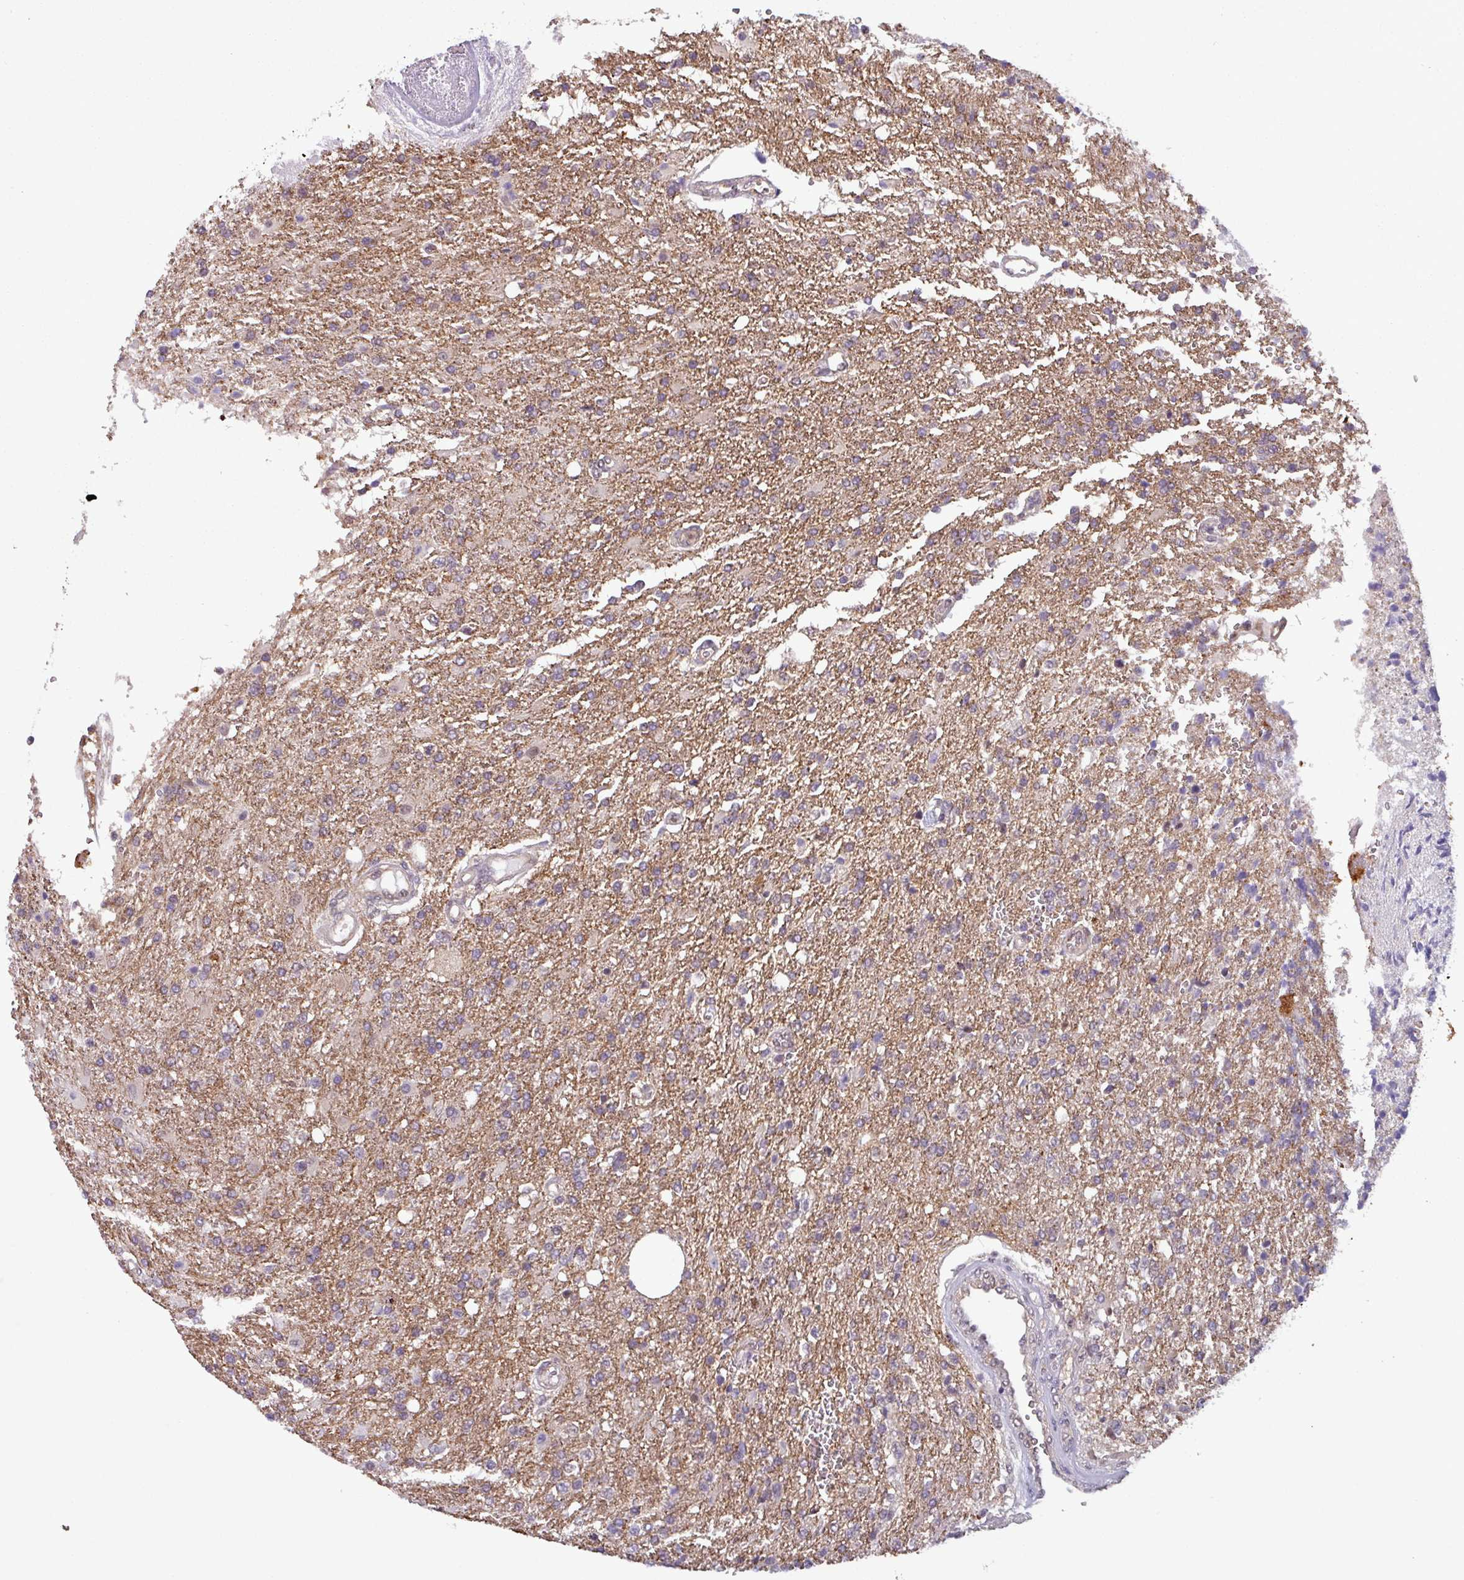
{"staining": {"intensity": "negative", "quantity": "none", "location": "none"}, "tissue": "glioma", "cell_type": "Tumor cells", "image_type": "cancer", "snomed": [{"axis": "morphology", "description": "Glioma, malignant, High grade"}, {"axis": "topography", "description": "Brain"}], "caption": "DAB (3,3'-diaminobenzidine) immunohistochemical staining of high-grade glioma (malignant) displays no significant staining in tumor cells.", "gene": "NPFFR1", "patient": {"sex": "male", "age": 56}}